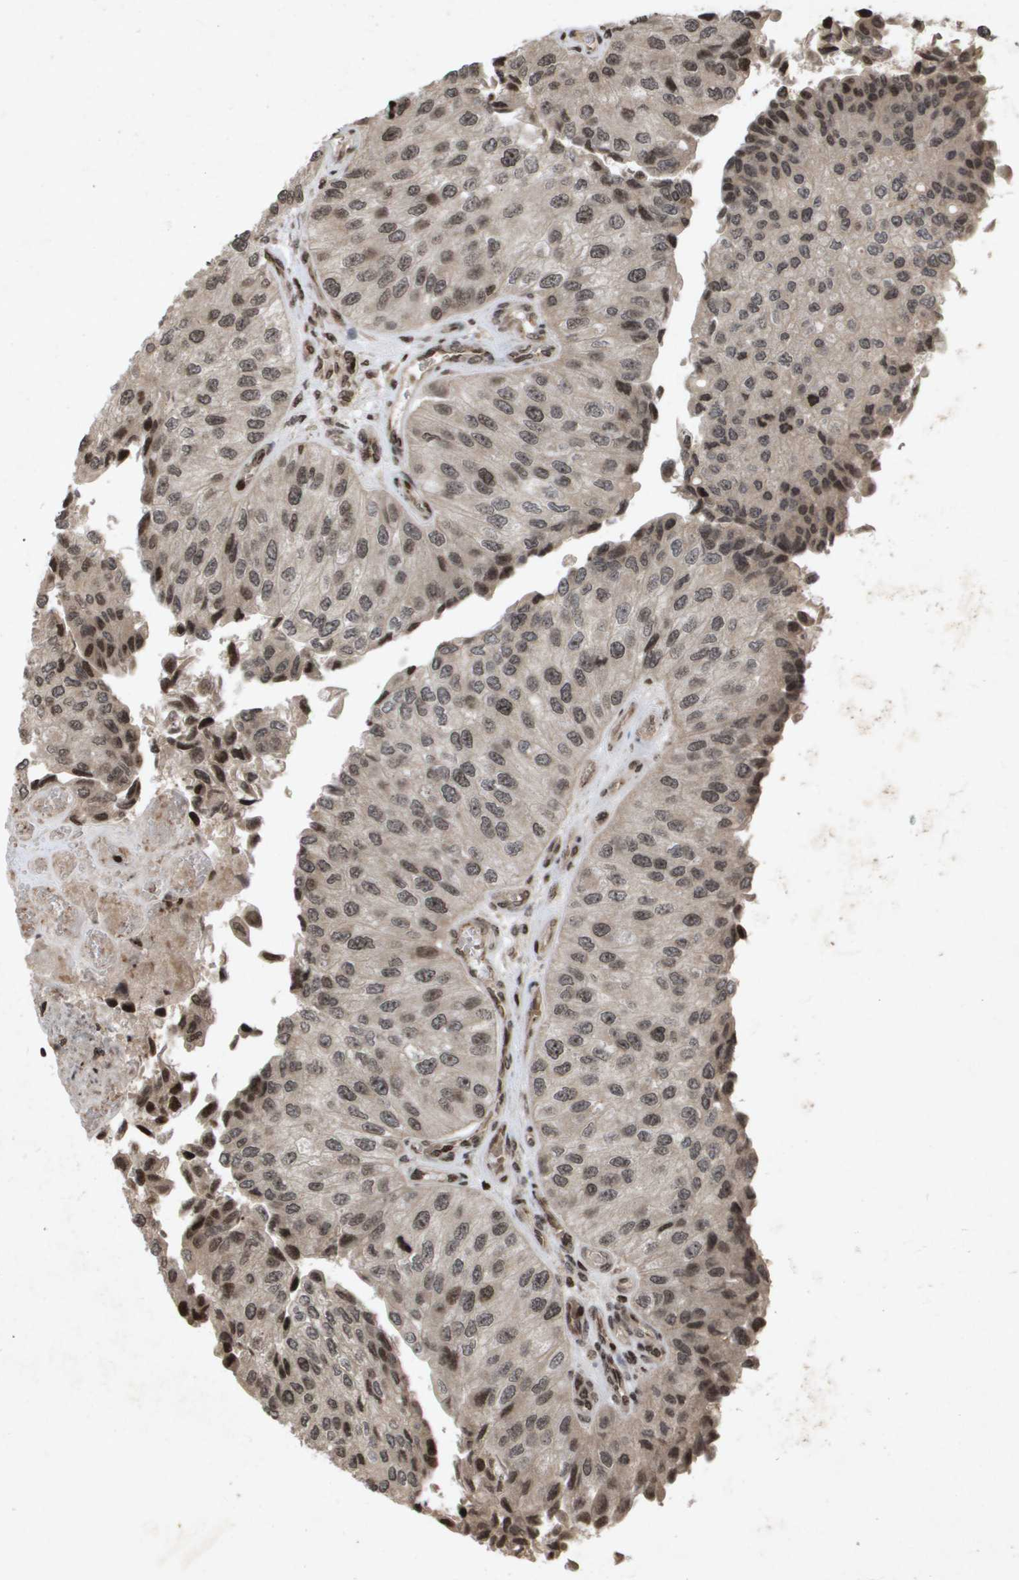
{"staining": {"intensity": "moderate", "quantity": "<25%", "location": "nuclear"}, "tissue": "urothelial cancer", "cell_type": "Tumor cells", "image_type": "cancer", "snomed": [{"axis": "morphology", "description": "Urothelial carcinoma, High grade"}, {"axis": "topography", "description": "Kidney"}, {"axis": "topography", "description": "Urinary bladder"}], "caption": "IHC of high-grade urothelial carcinoma shows low levels of moderate nuclear expression in approximately <25% of tumor cells. (DAB (3,3'-diaminobenzidine) IHC with brightfield microscopy, high magnification).", "gene": "HSPA6", "patient": {"sex": "male", "age": 77}}